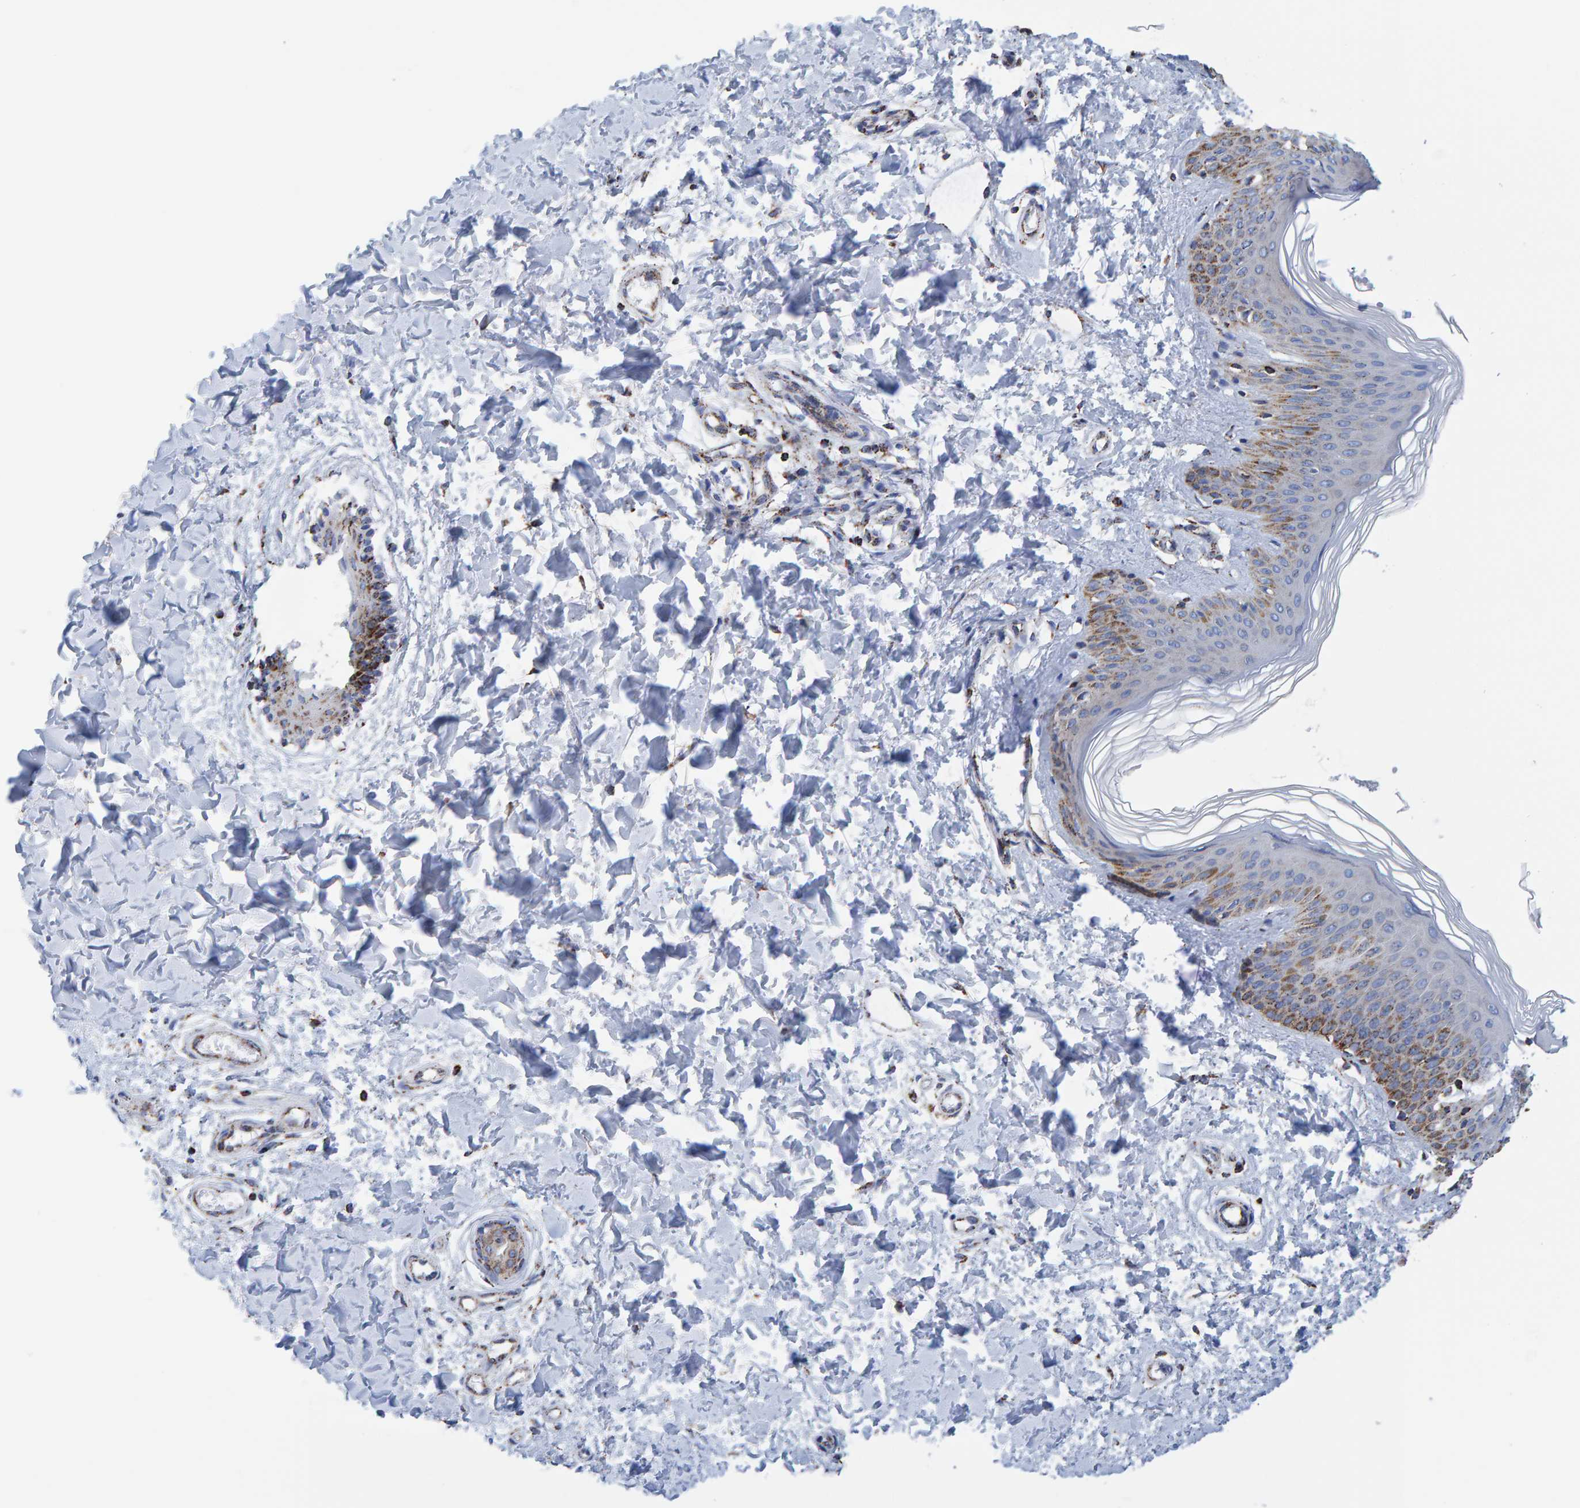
{"staining": {"intensity": "moderate", "quantity": "<25%", "location": "cytoplasmic/membranous"}, "tissue": "skin", "cell_type": "Fibroblasts", "image_type": "normal", "snomed": [{"axis": "morphology", "description": "Normal tissue, NOS"}, {"axis": "morphology", "description": "Neoplasm, benign, NOS"}, {"axis": "topography", "description": "Skin"}, {"axis": "topography", "description": "Soft tissue"}], "caption": "Skin stained with a brown dye demonstrates moderate cytoplasmic/membranous positive positivity in about <25% of fibroblasts.", "gene": "ENSG00000262660", "patient": {"sex": "male", "age": 26}}